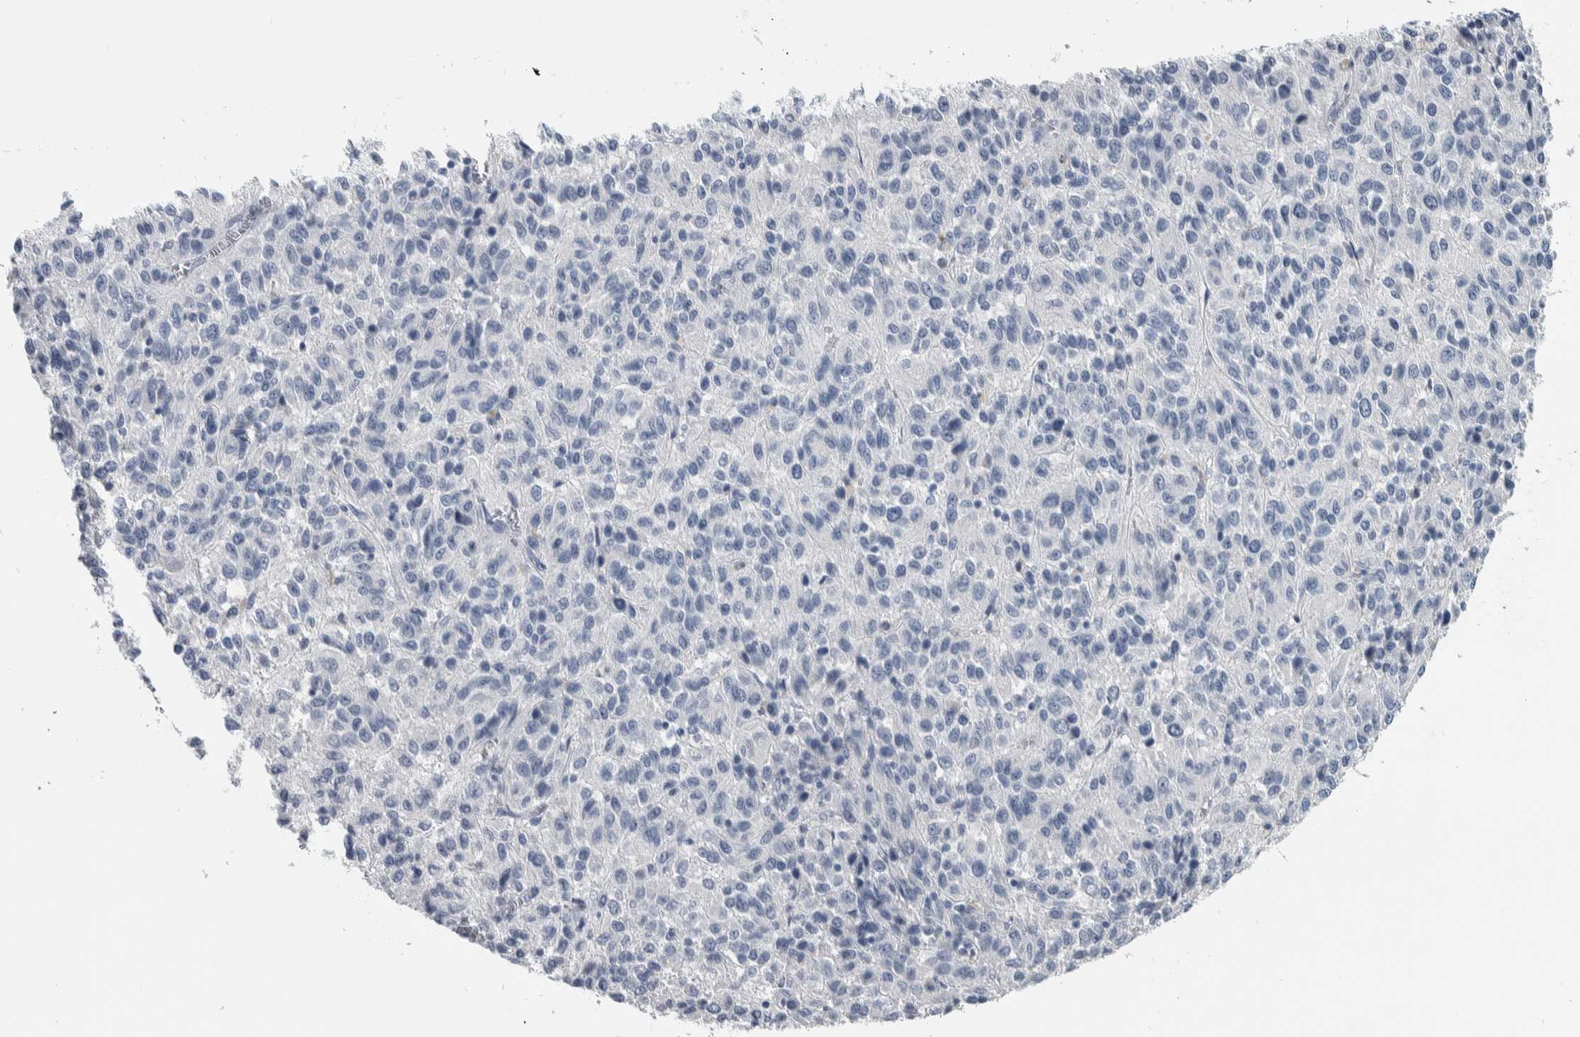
{"staining": {"intensity": "negative", "quantity": "none", "location": "none"}, "tissue": "melanoma", "cell_type": "Tumor cells", "image_type": "cancer", "snomed": [{"axis": "morphology", "description": "Malignant melanoma, Metastatic site"}, {"axis": "topography", "description": "Lung"}], "caption": "Image shows no significant protein expression in tumor cells of malignant melanoma (metastatic site).", "gene": "CDH17", "patient": {"sex": "male", "age": 64}}